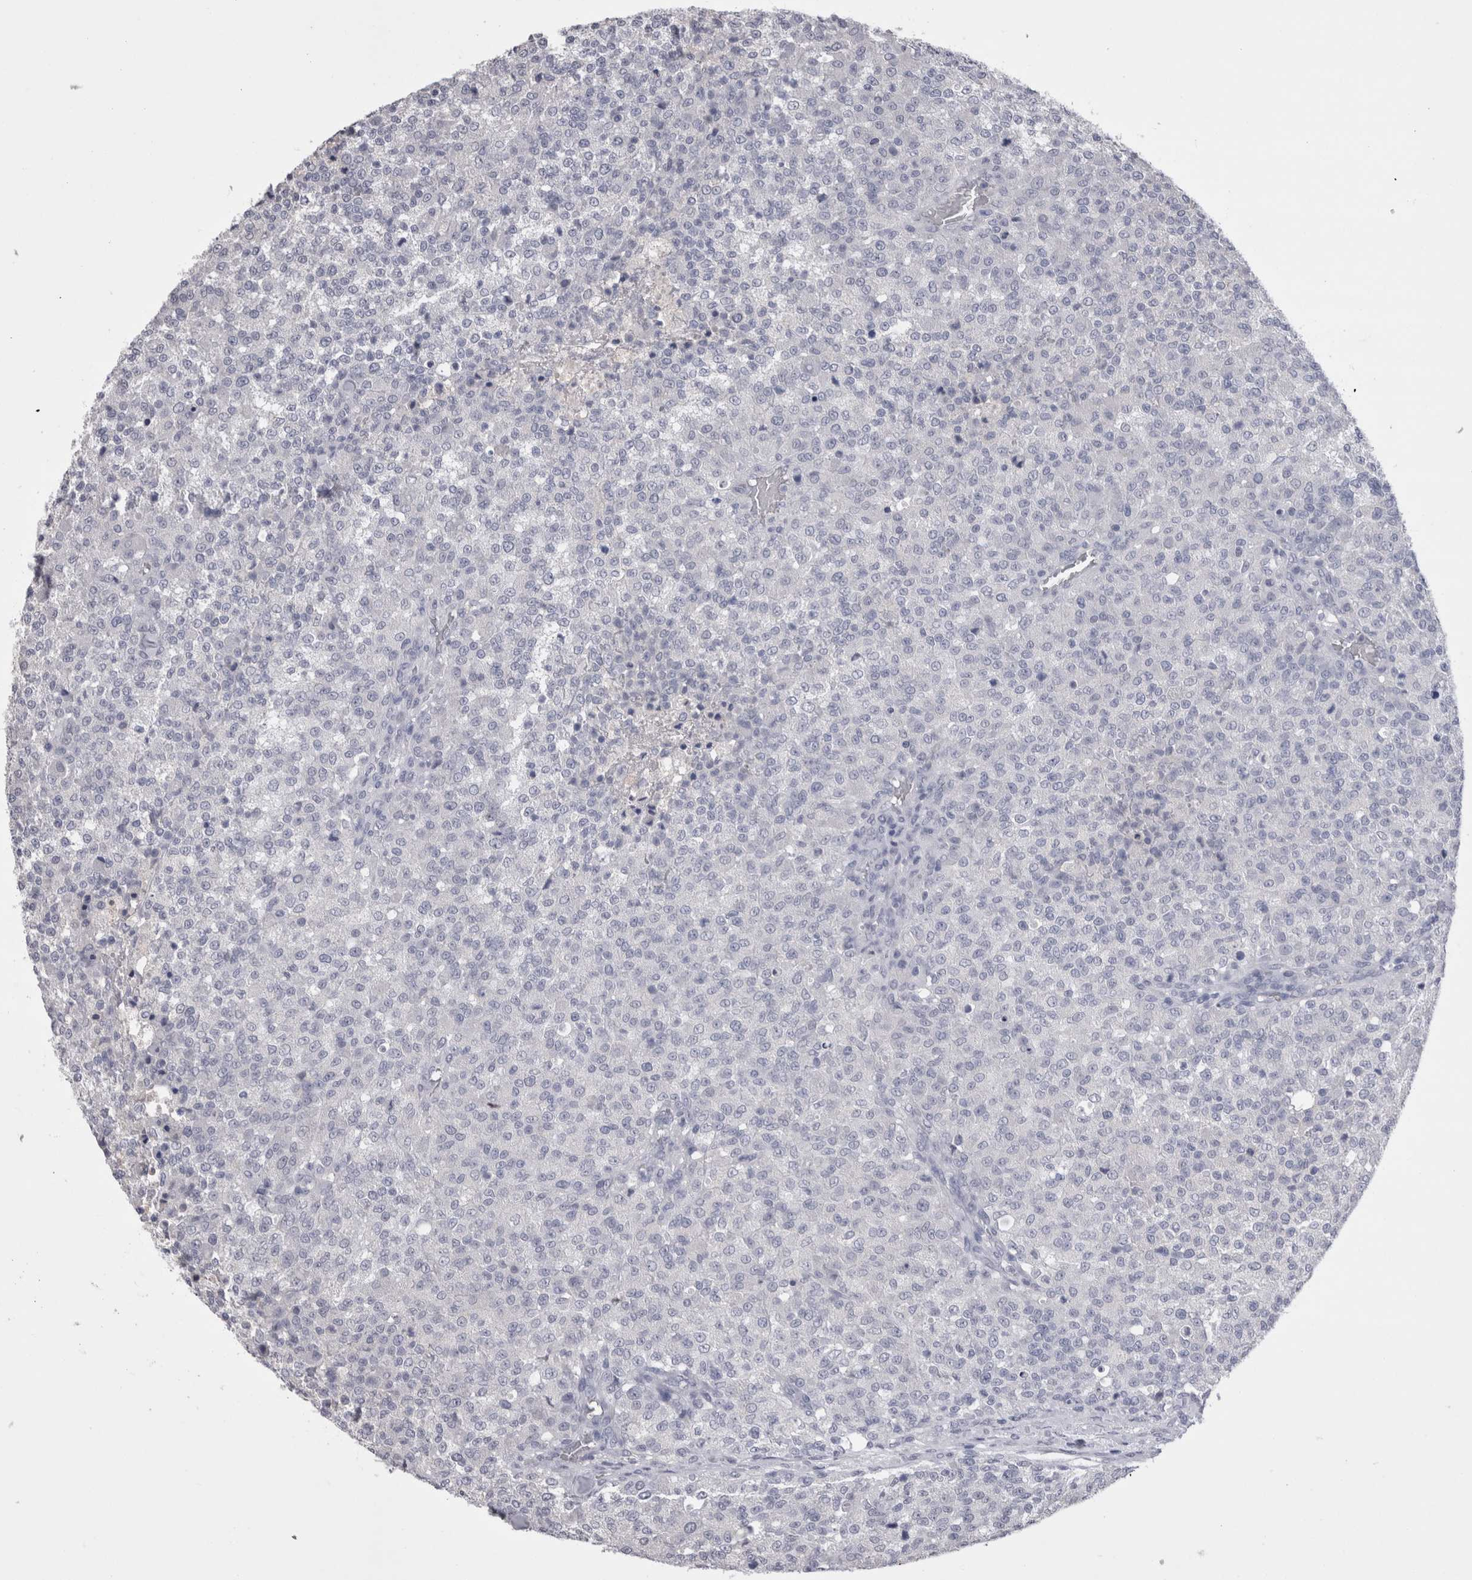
{"staining": {"intensity": "negative", "quantity": "none", "location": "none"}, "tissue": "testis cancer", "cell_type": "Tumor cells", "image_type": "cancer", "snomed": [{"axis": "morphology", "description": "Seminoma, NOS"}, {"axis": "topography", "description": "Testis"}], "caption": "IHC of seminoma (testis) displays no positivity in tumor cells.", "gene": "CDHR5", "patient": {"sex": "male", "age": 59}}